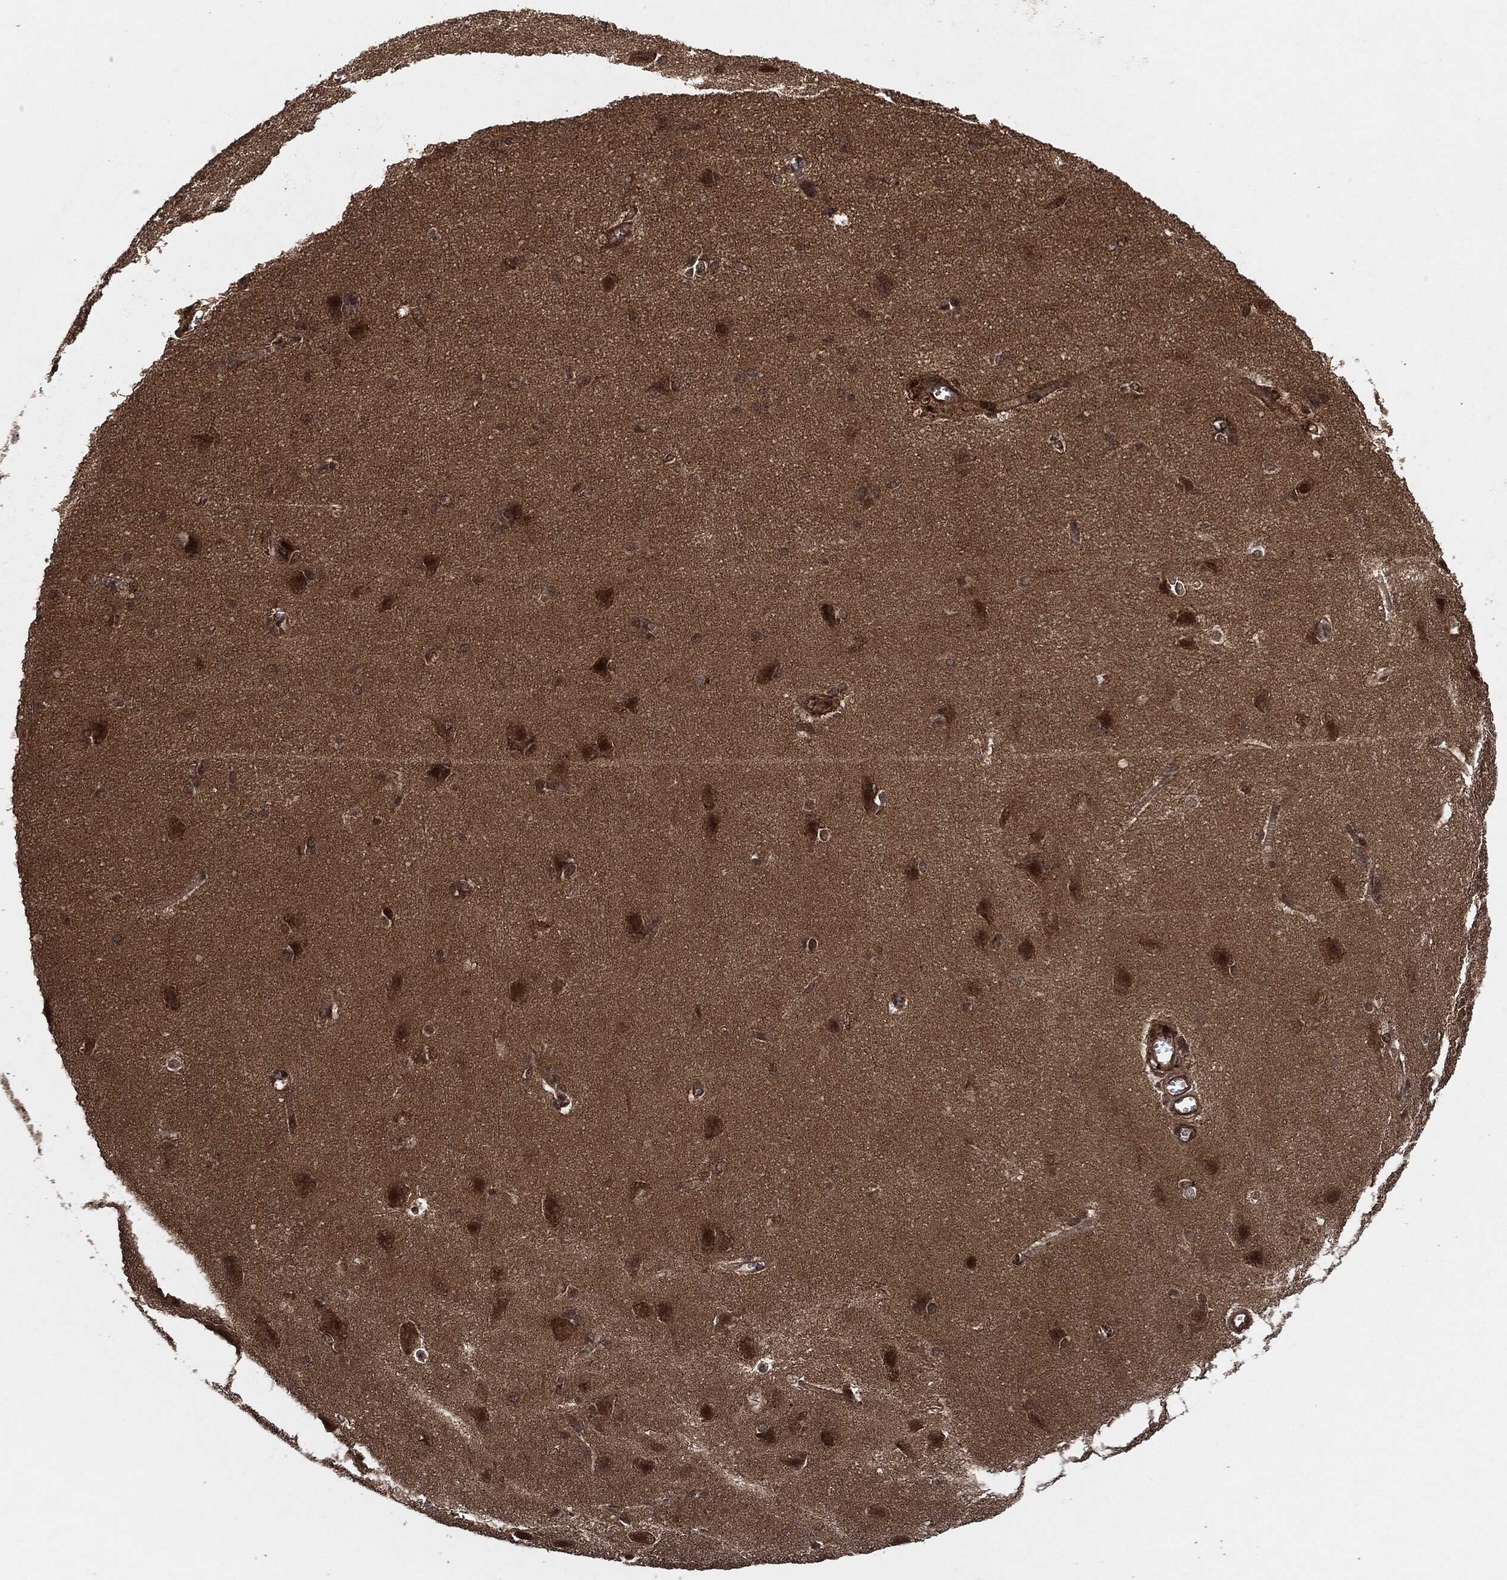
{"staining": {"intensity": "strong", "quantity": "25%-75%", "location": "cytoplasmic/membranous"}, "tissue": "cerebral cortex", "cell_type": "Endothelial cells", "image_type": "normal", "snomed": [{"axis": "morphology", "description": "Normal tissue, NOS"}, {"axis": "topography", "description": "Cerebral cortex"}], "caption": "Immunohistochemical staining of unremarkable cerebral cortex displays 25%-75% levels of strong cytoplasmic/membranous protein positivity in about 25%-75% of endothelial cells.", "gene": "TPT1", "patient": {"sex": "male", "age": 37}}